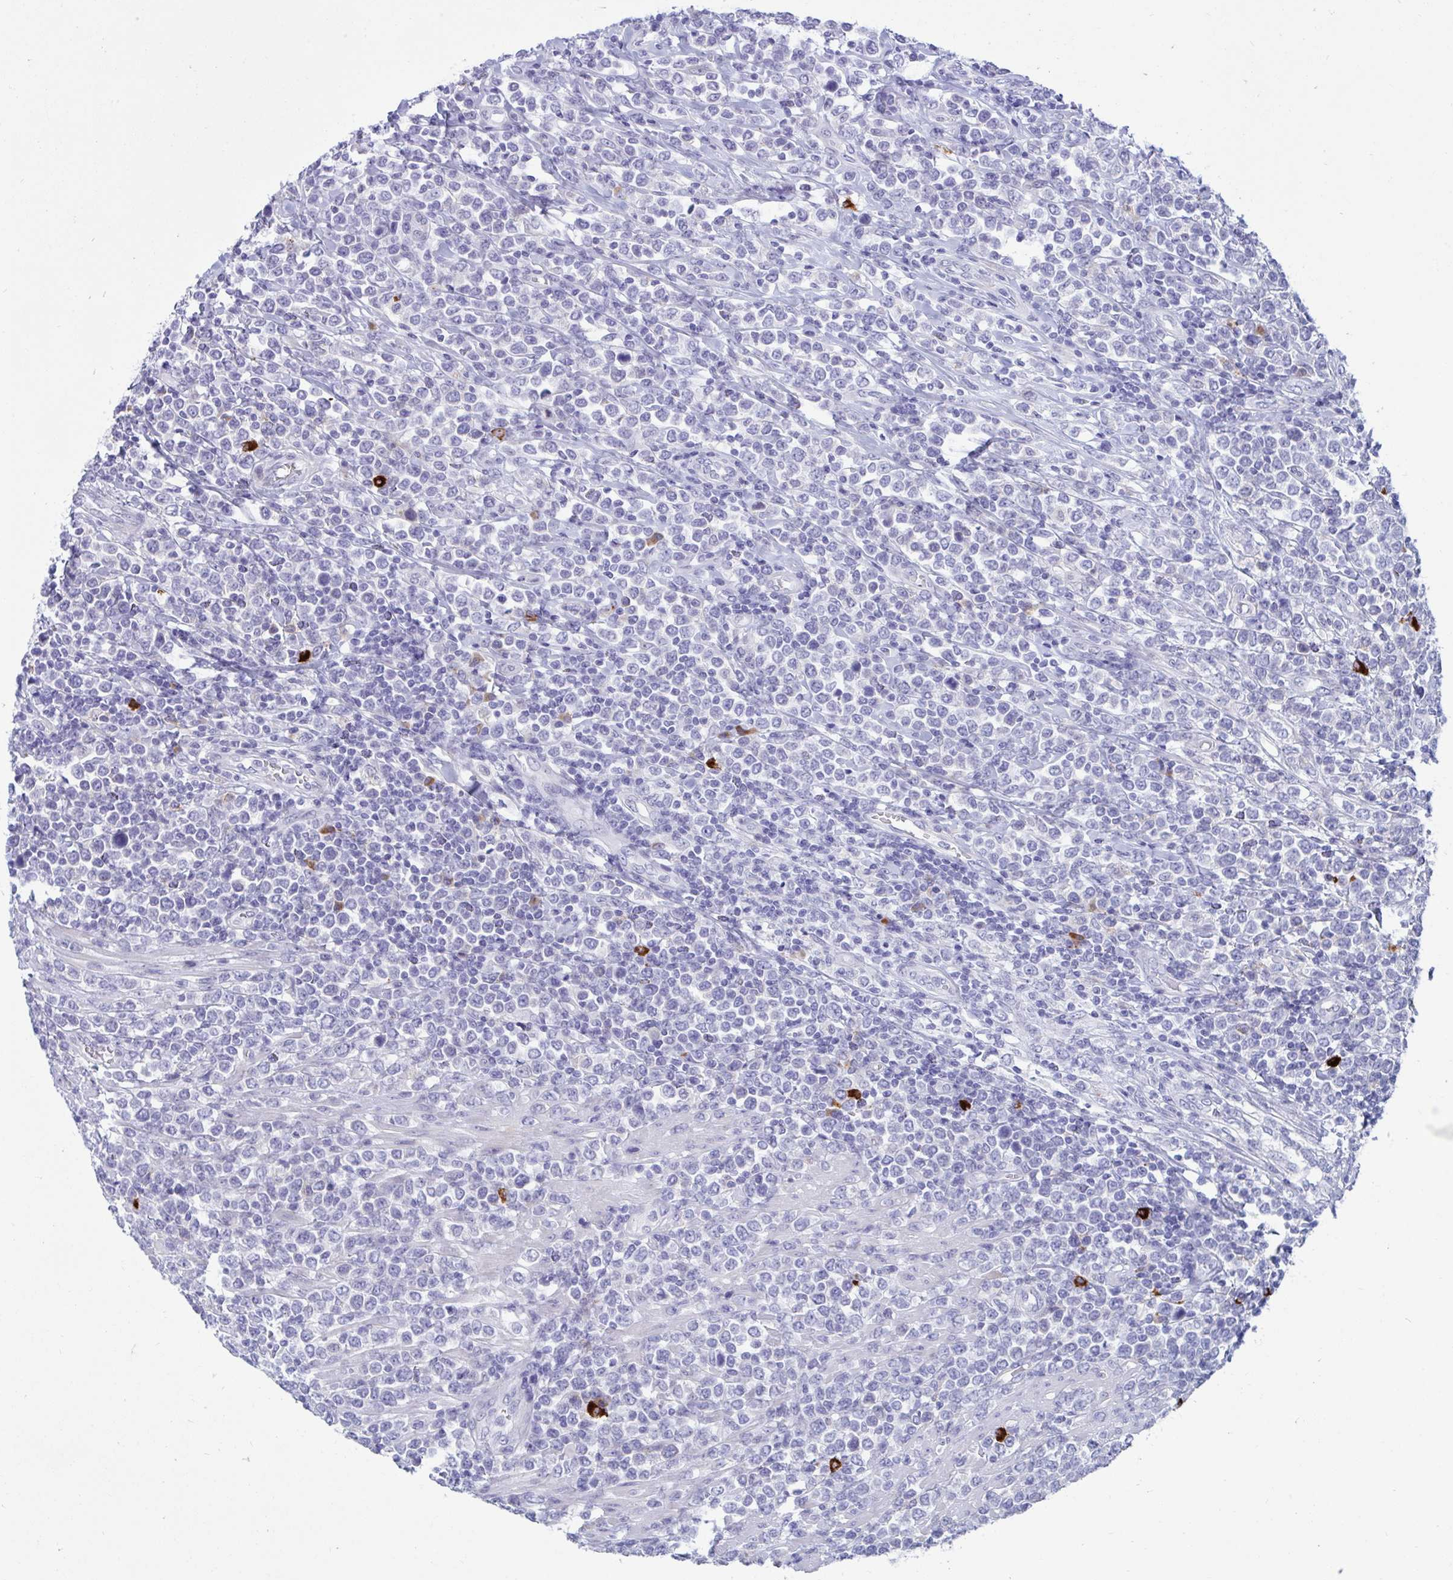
{"staining": {"intensity": "negative", "quantity": "none", "location": "none"}, "tissue": "lymphoma", "cell_type": "Tumor cells", "image_type": "cancer", "snomed": [{"axis": "morphology", "description": "Malignant lymphoma, non-Hodgkin's type, High grade"}, {"axis": "topography", "description": "Soft tissue"}], "caption": "IHC image of neoplastic tissue: human lymphoma stained with DAB displays no significant protein expression in tumor cells. The staining was performed using DAB (3,3'-diaminobenzidine) to visualize the protein expression in brown, while the nuclei were stained in blue with hematoxylin (Magnification: 20x).", "gene": "FAM219B", "patient": {"sex": "female", "age": 56}}